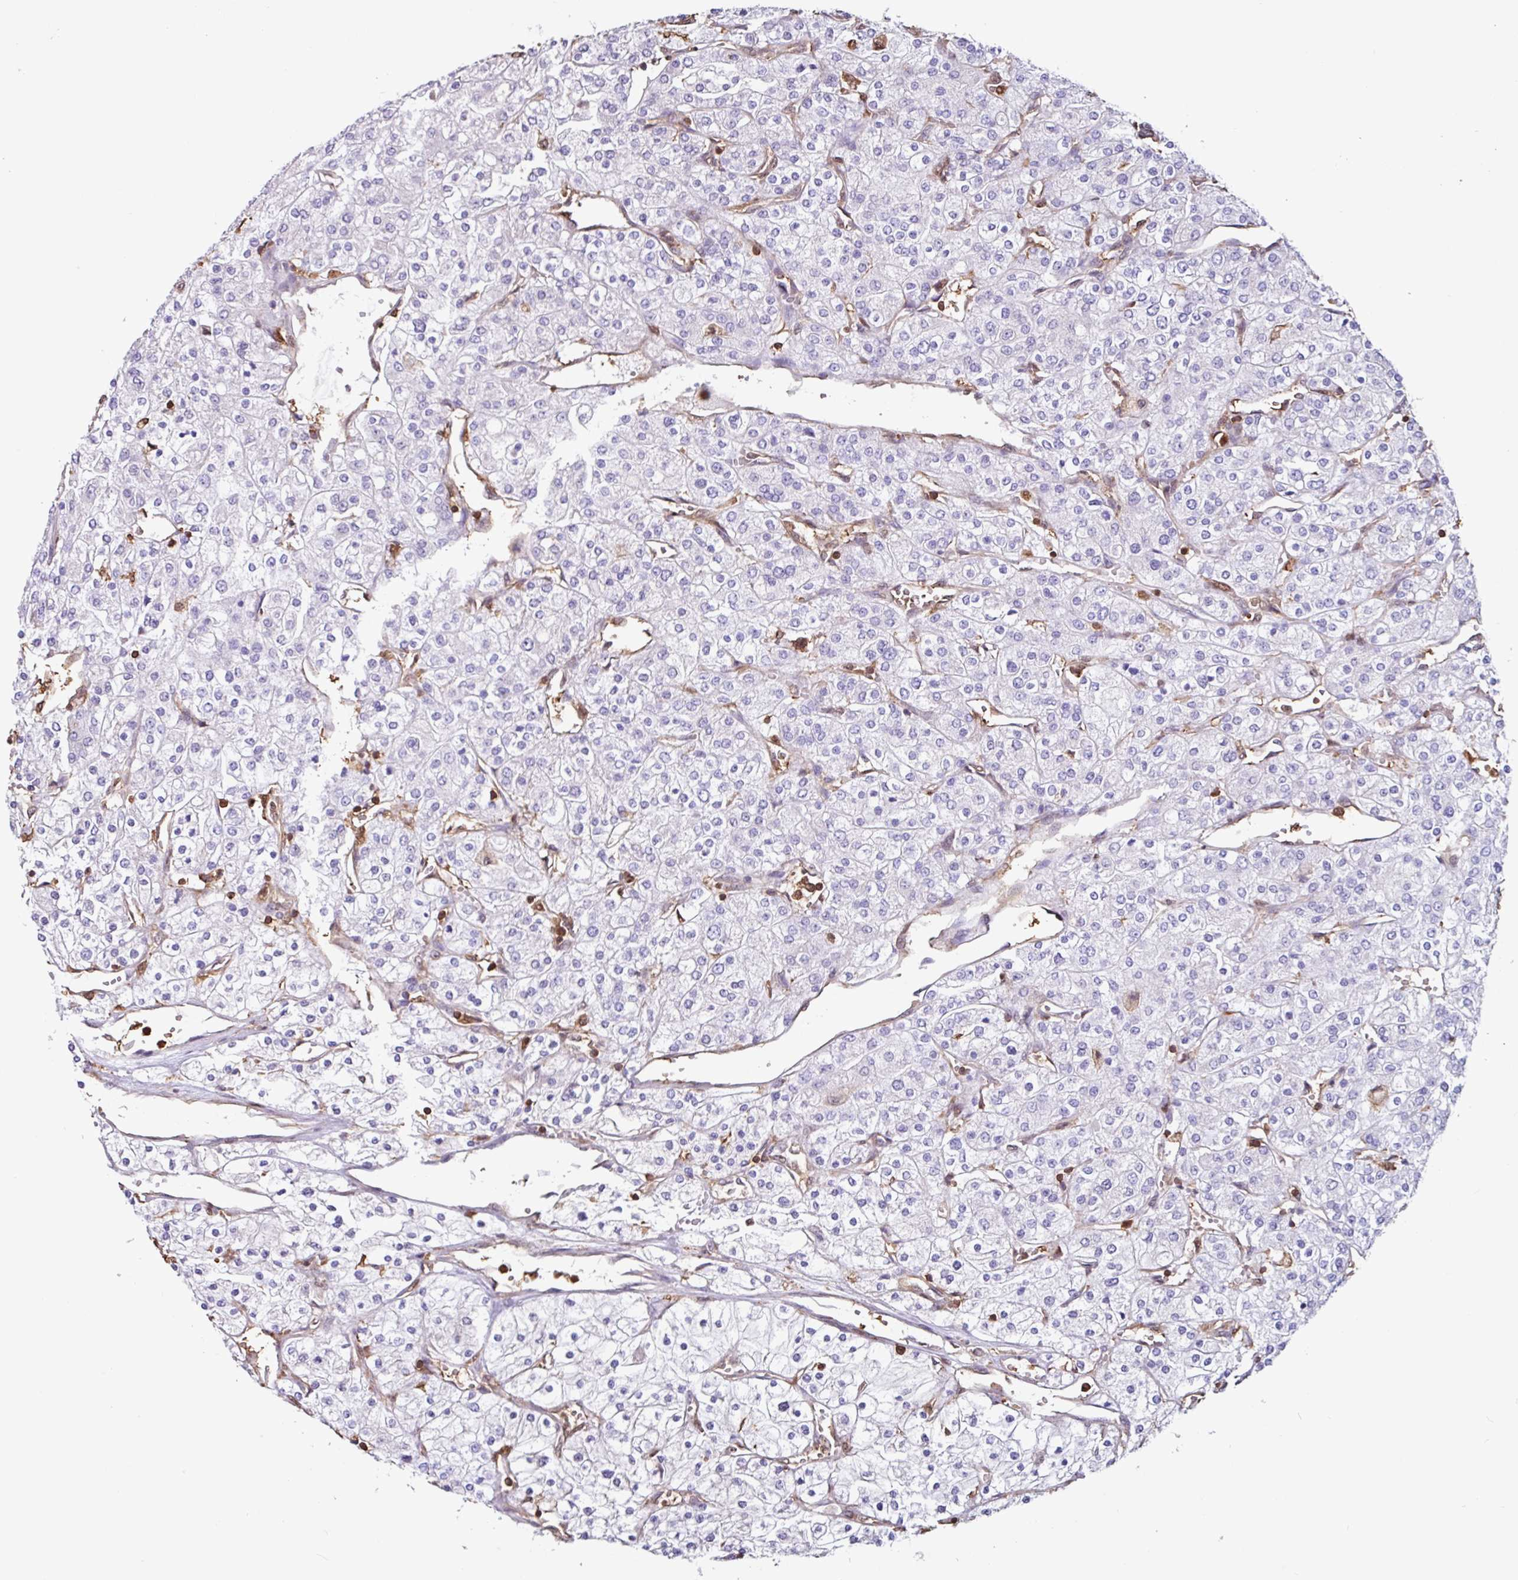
{"staining": {"intensity": "negative", "quantity": "none", "location": "none"}, "tissue": "renal cancer", "cell_type": "Tumor cells", "image_type": "cancer", "snomed": [{"axis": "morphology", "description": "Adenocarcinoma, NOS"}, {"axis": "topography", "description": "Kidney"}], "caption": "Immunohistochemical staining of human renal cancer demonstrates no significant expression in tumor cells.", "gene": "ARHGDIB", "patient": {"sex": "male", "age": 80}}